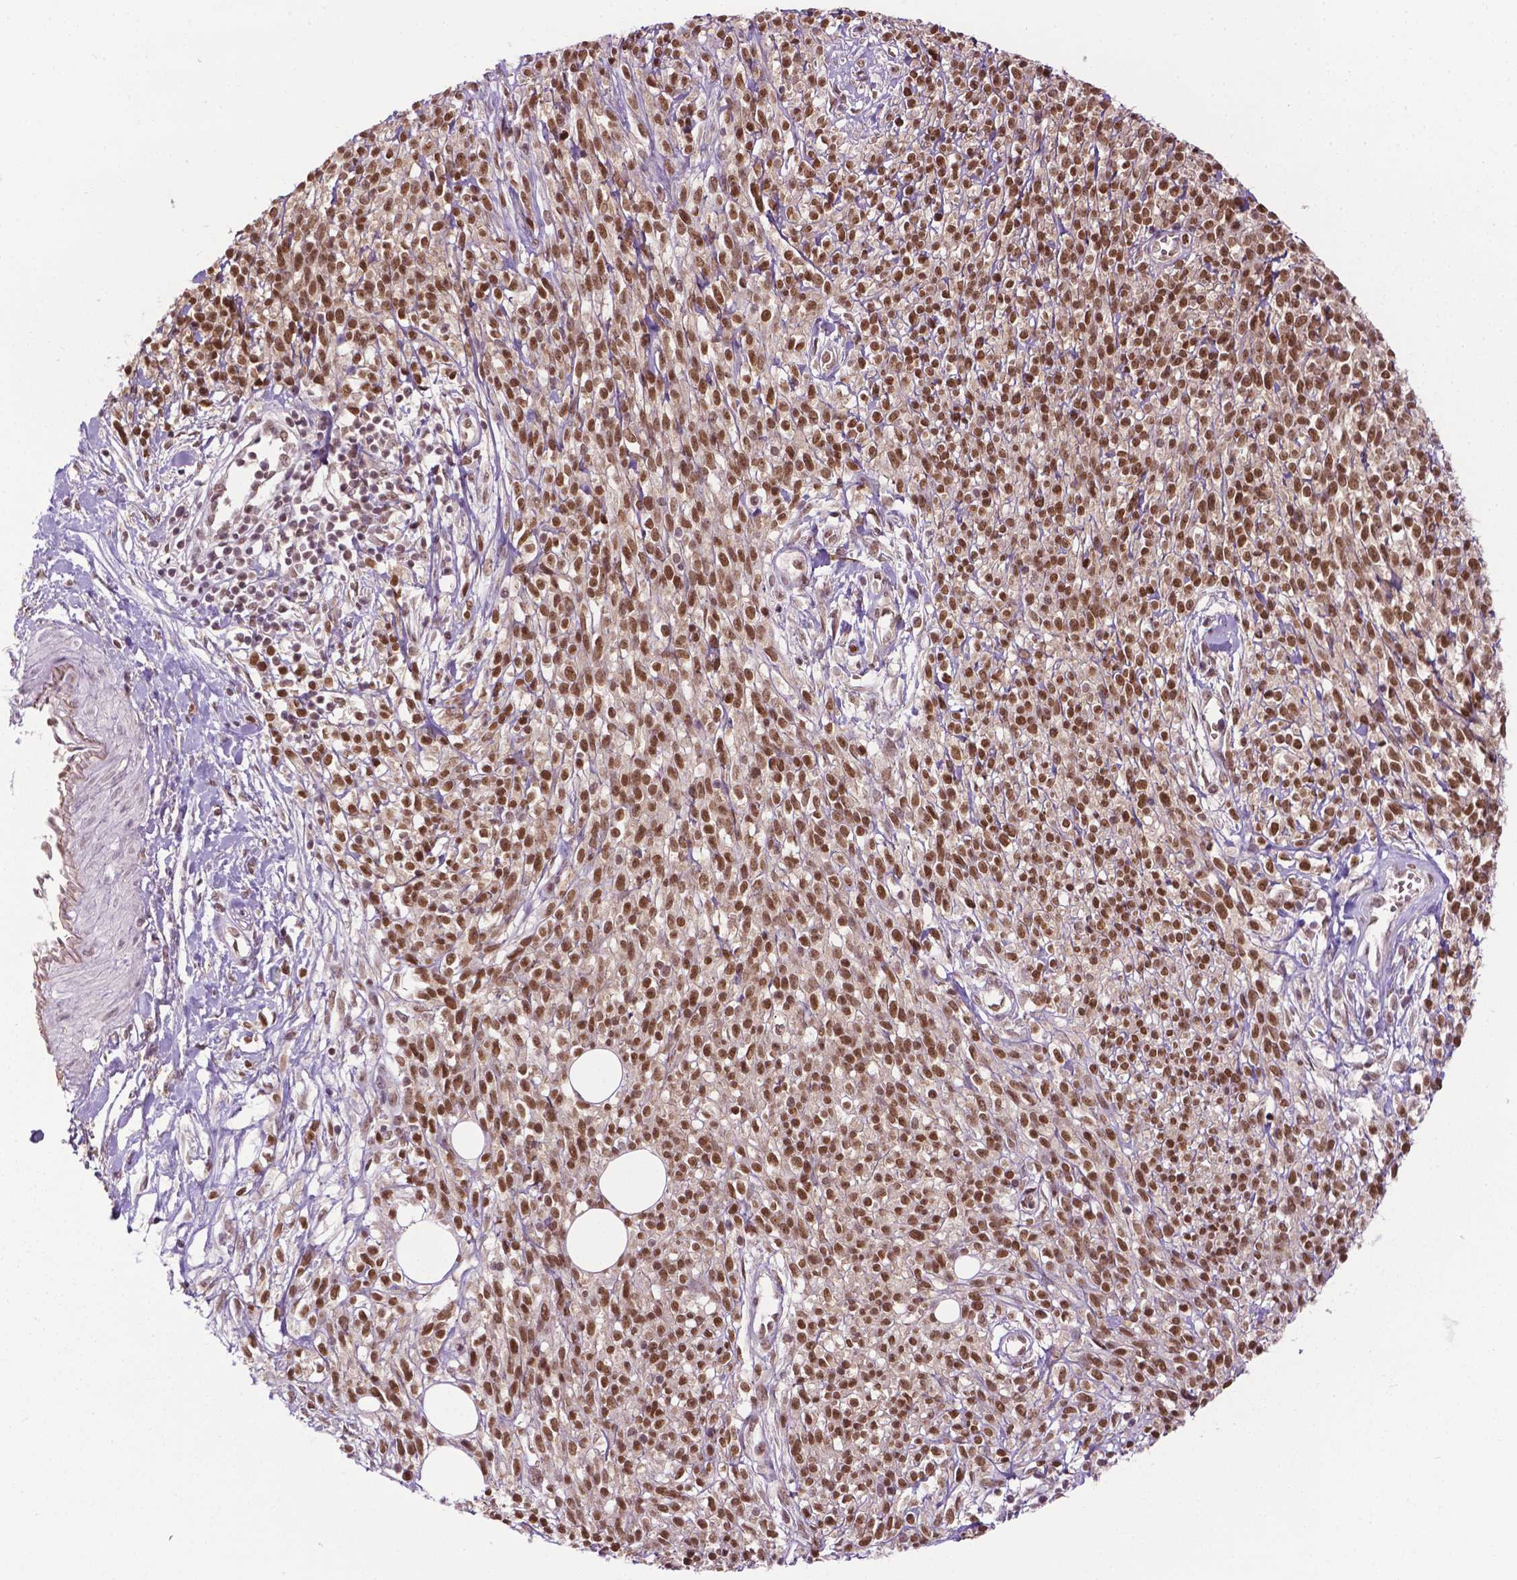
{"staining": {"intensity": "moderate", "quantity": ">75%", "location": "nuclear"}, "tissue": "melanoma", "cell_type": "Tumor cells", "image_type": "cancer", "snomed": [{"axis": "morphology", "description": "Malignant melanoma, NOS"}, {"axis": "topography", "description": "Skin"}, {"axis": "topography", "description": "Skin of trunk"}], "caption": "A brown stain labels moderate nuclear staining of a protein in human melanoma tumor cells. The staining was performed using DAB (3,3'-diaminobenzidine) to visualize the protein expression in brown, while the nuclei were stained in blue with hematoxylin (Magnification: 20x).", "gene": "UBQLN4", "patient": {"sex": "male", "age": 74}}